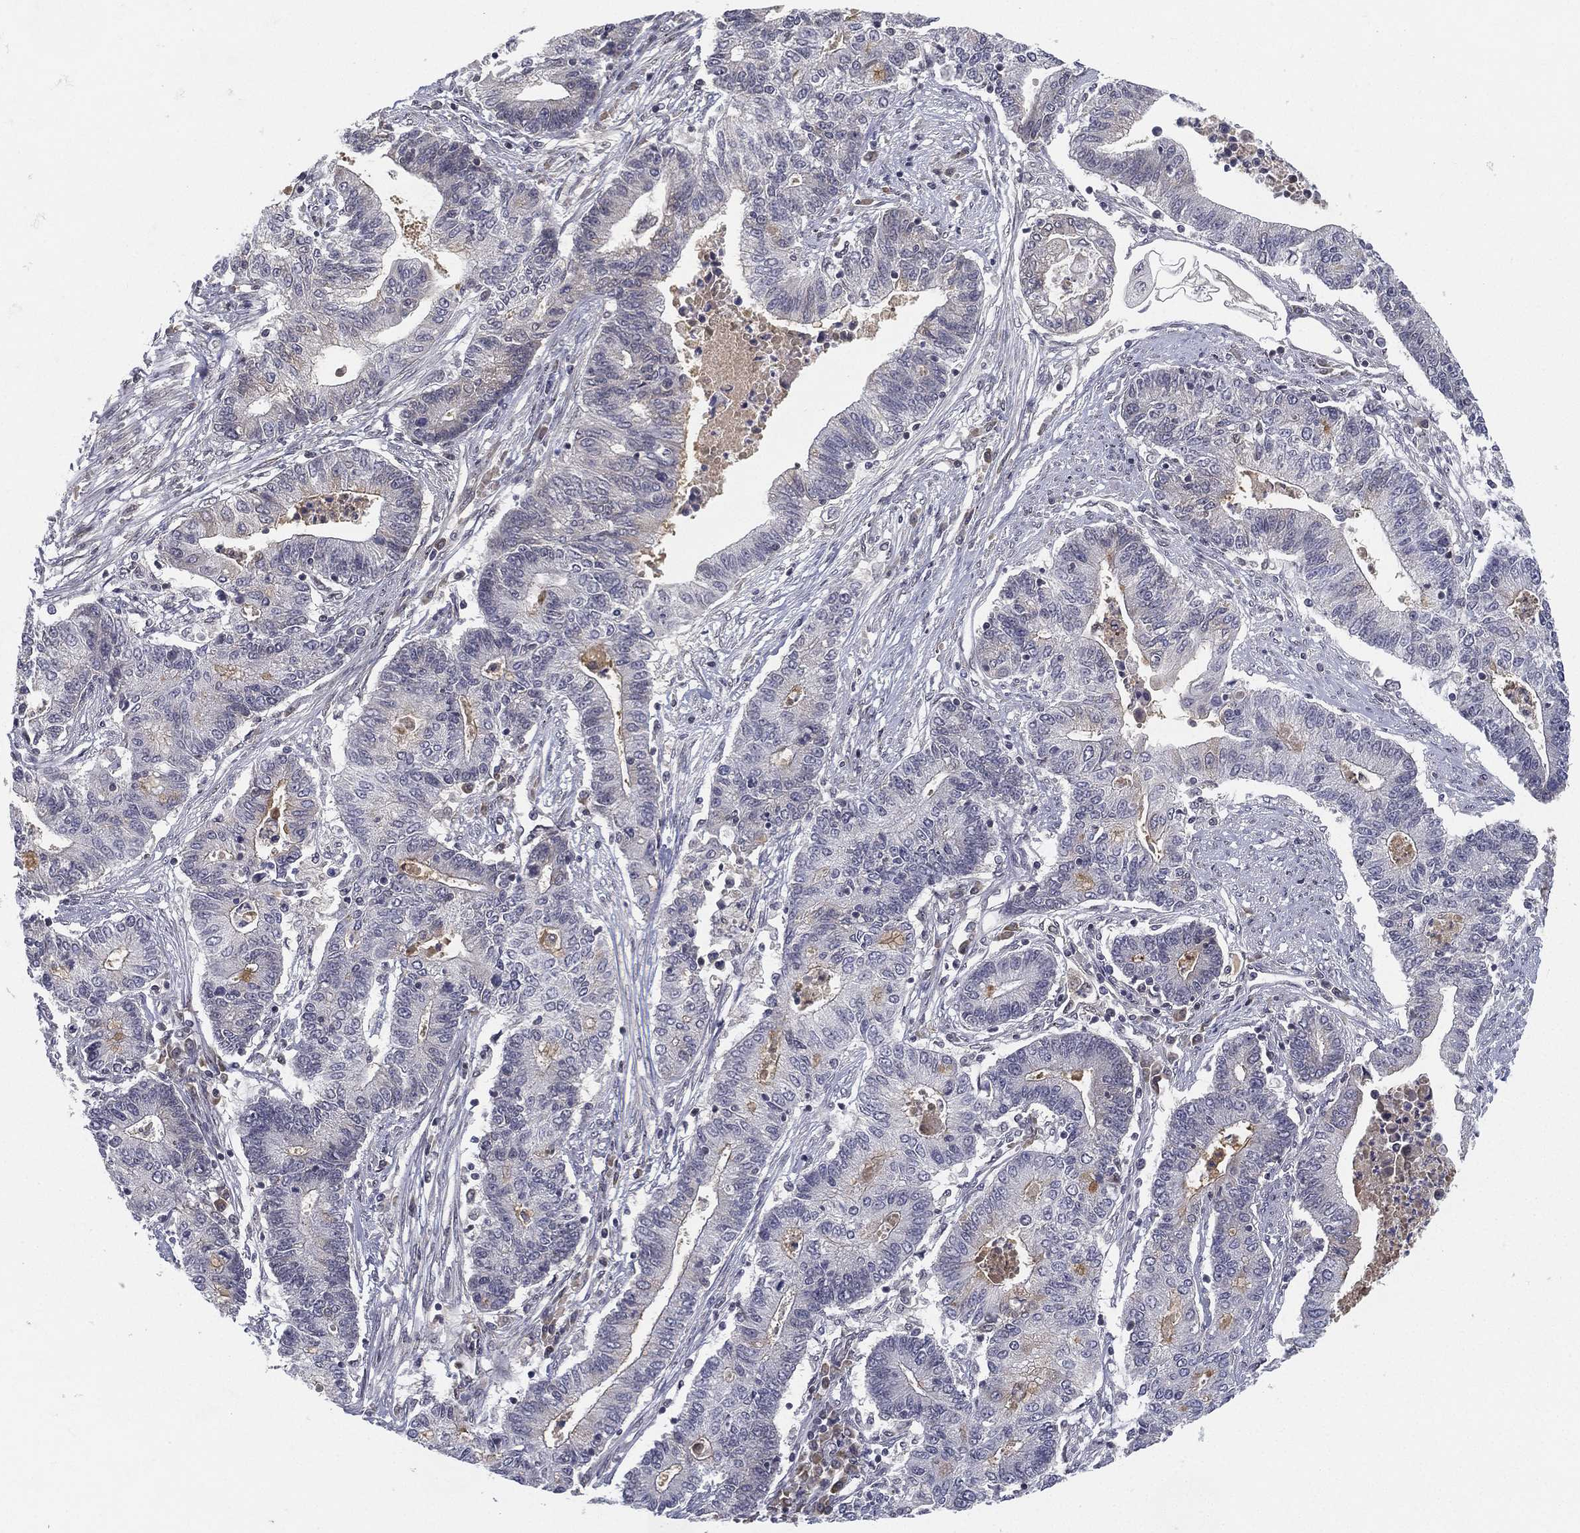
{"staining": {"intensity": "negative", "quantity": "none", "location": "none"}, "tissue": "endometrial cancer", "cell_type": "Tumor cells", "image_type": "cancer", "snomed": [{"axis": "morphology", "description": "Adenocarcinoma, NOS"}, {"axis": "topography", "description": "Uterus"}, {"axis": "topography", "description": "Endometrium"}], "caption": "Immunohistochemical staining of human endometrial cancer (adenocarcinoma) reveals no significant positivity in tumor cells.", "gene": "MS4A8", "patient": {"sex": "female", "age": 54}}